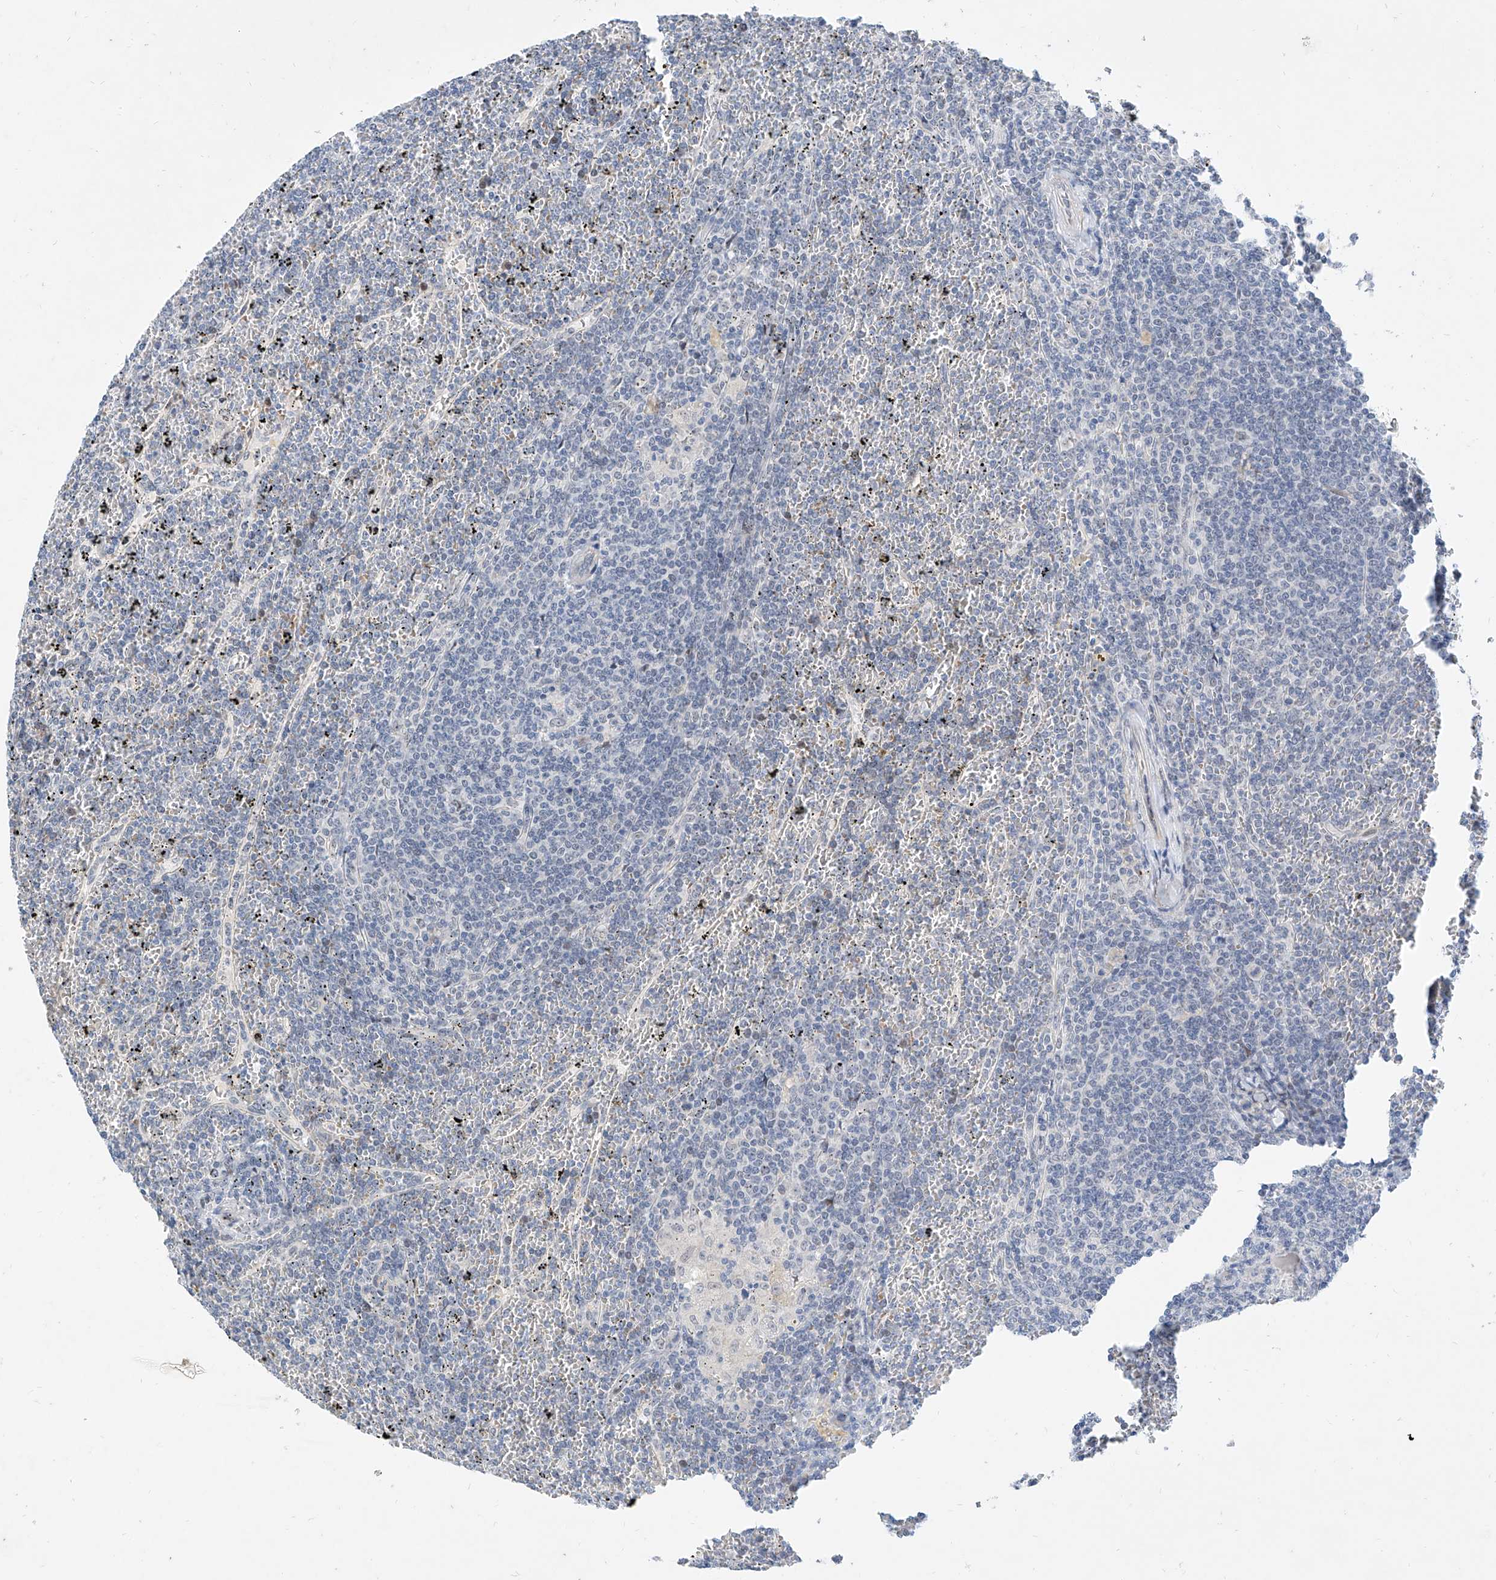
{"staining": {"intensity": "negative", "quantity": "none", "location": "none"}, "tissue": "lymphoma", "cell_type": "Tumor cells", "image_type": "cancer", "snomed": [{"axis": "morphology", "description": "Malignant lymphoma, non-Hodgkin's type, Low grade"}, {"axis": "topography", "description": "Spleen"}], "caption": "Malignant lymphoma, non-Hodgkin's type (low-grade) was stained to show a protein in brown. There is no significant staining in tumor cells.", "gene": "BPTF", "patient": {"sex": "female", "age": 19}}